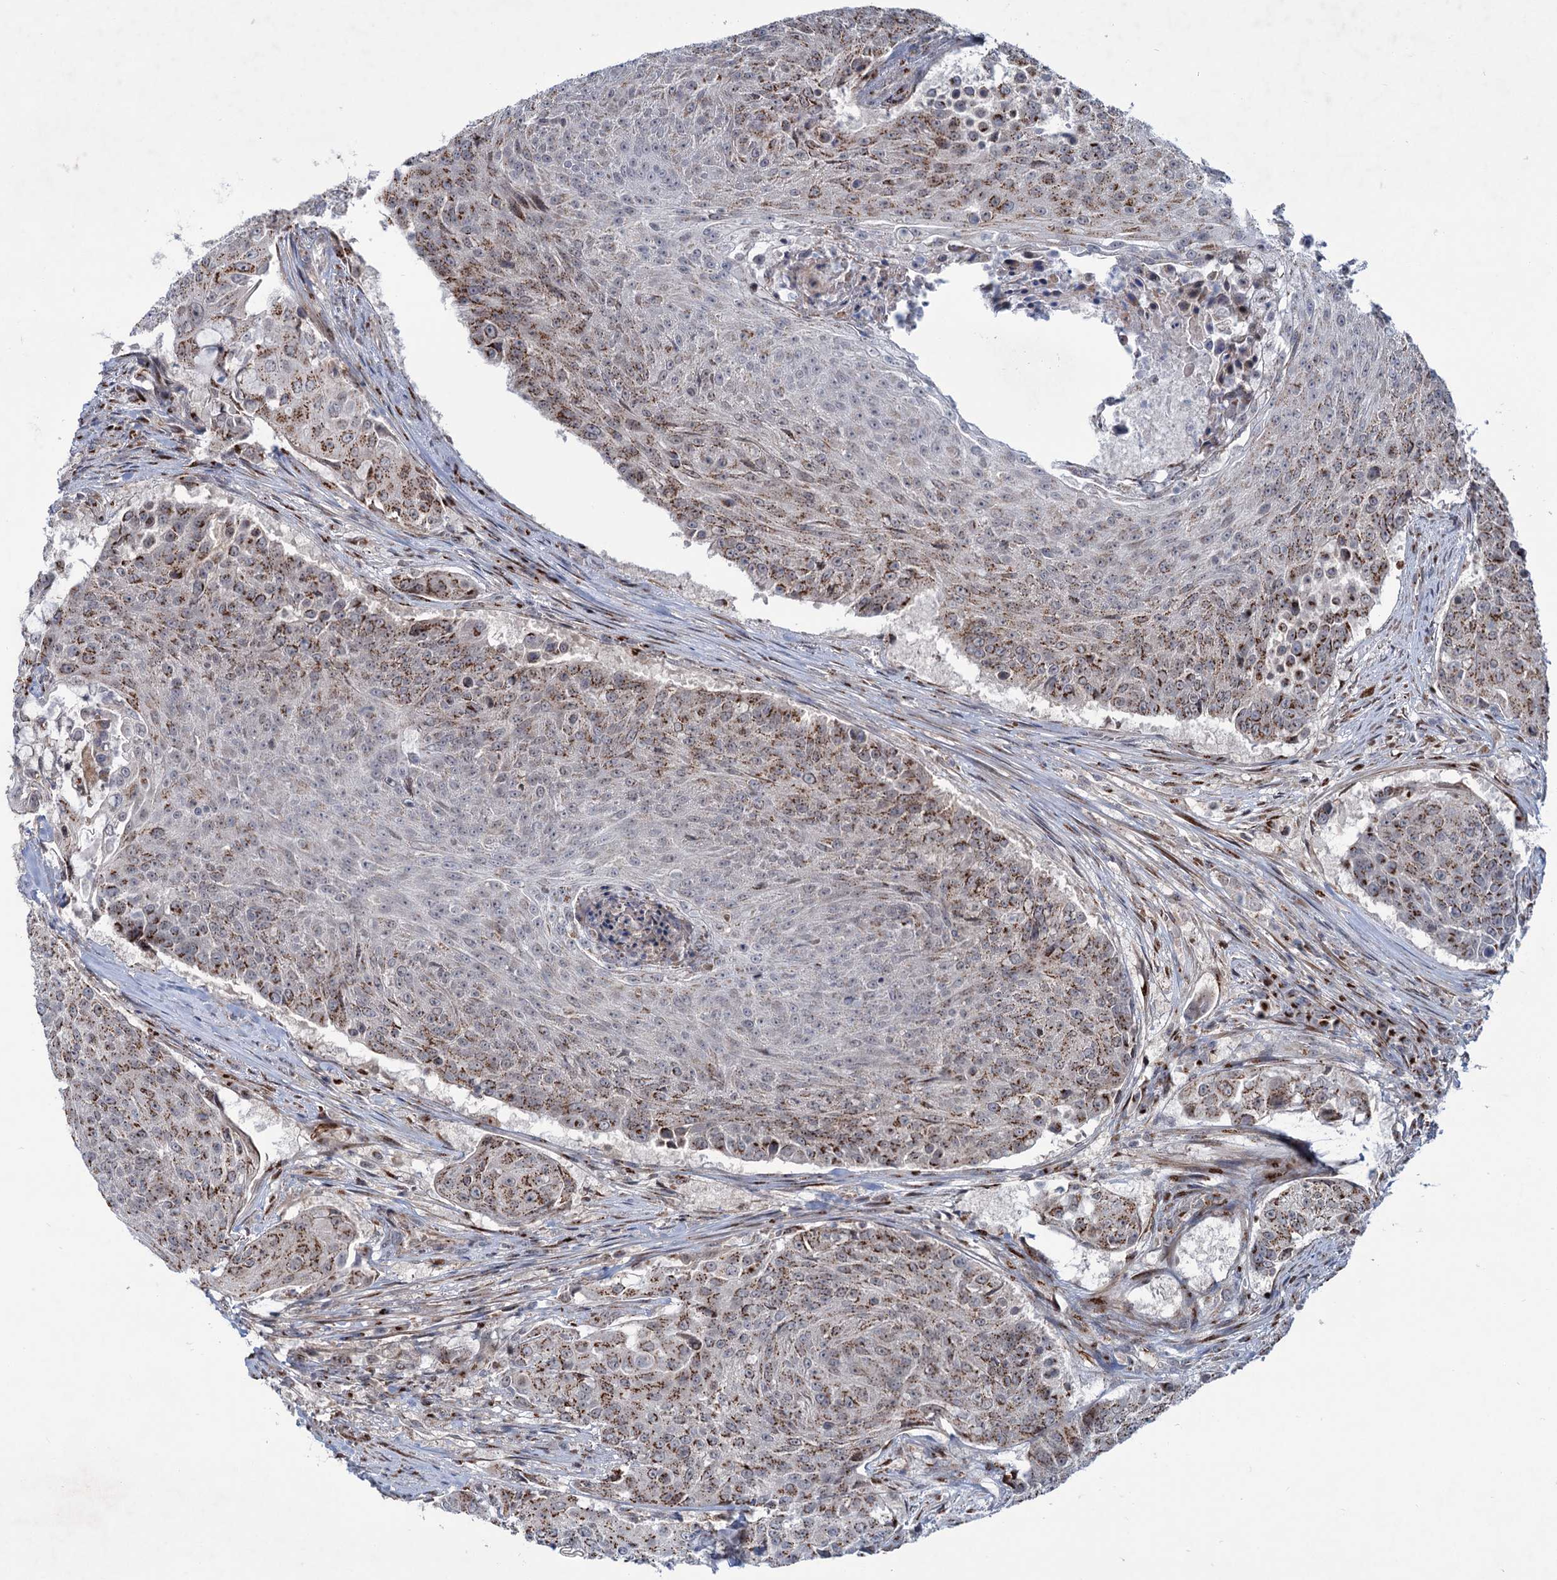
{"staining": {"intensity": "strong", "quantity": "25%-75%", "location": "cytoplasmic/membranous"}, "tissue": "urothelial cancer", "cell_type": "Tumor cells", "image_type": "cancer", "snomed": [{"axis": "morphology", "description": "Urothelial carcinoma, High grade"}, {"axis": "topography", "description": "Urinary bladder"}], "caption": "This is a photomicrograph of IHC staining of urothelial cancer, which shows strong expression in the cytoplasmic/membranous of tumor cells.", "gene": "ELP4", "patient": {"sex": "female", "age": 63}}